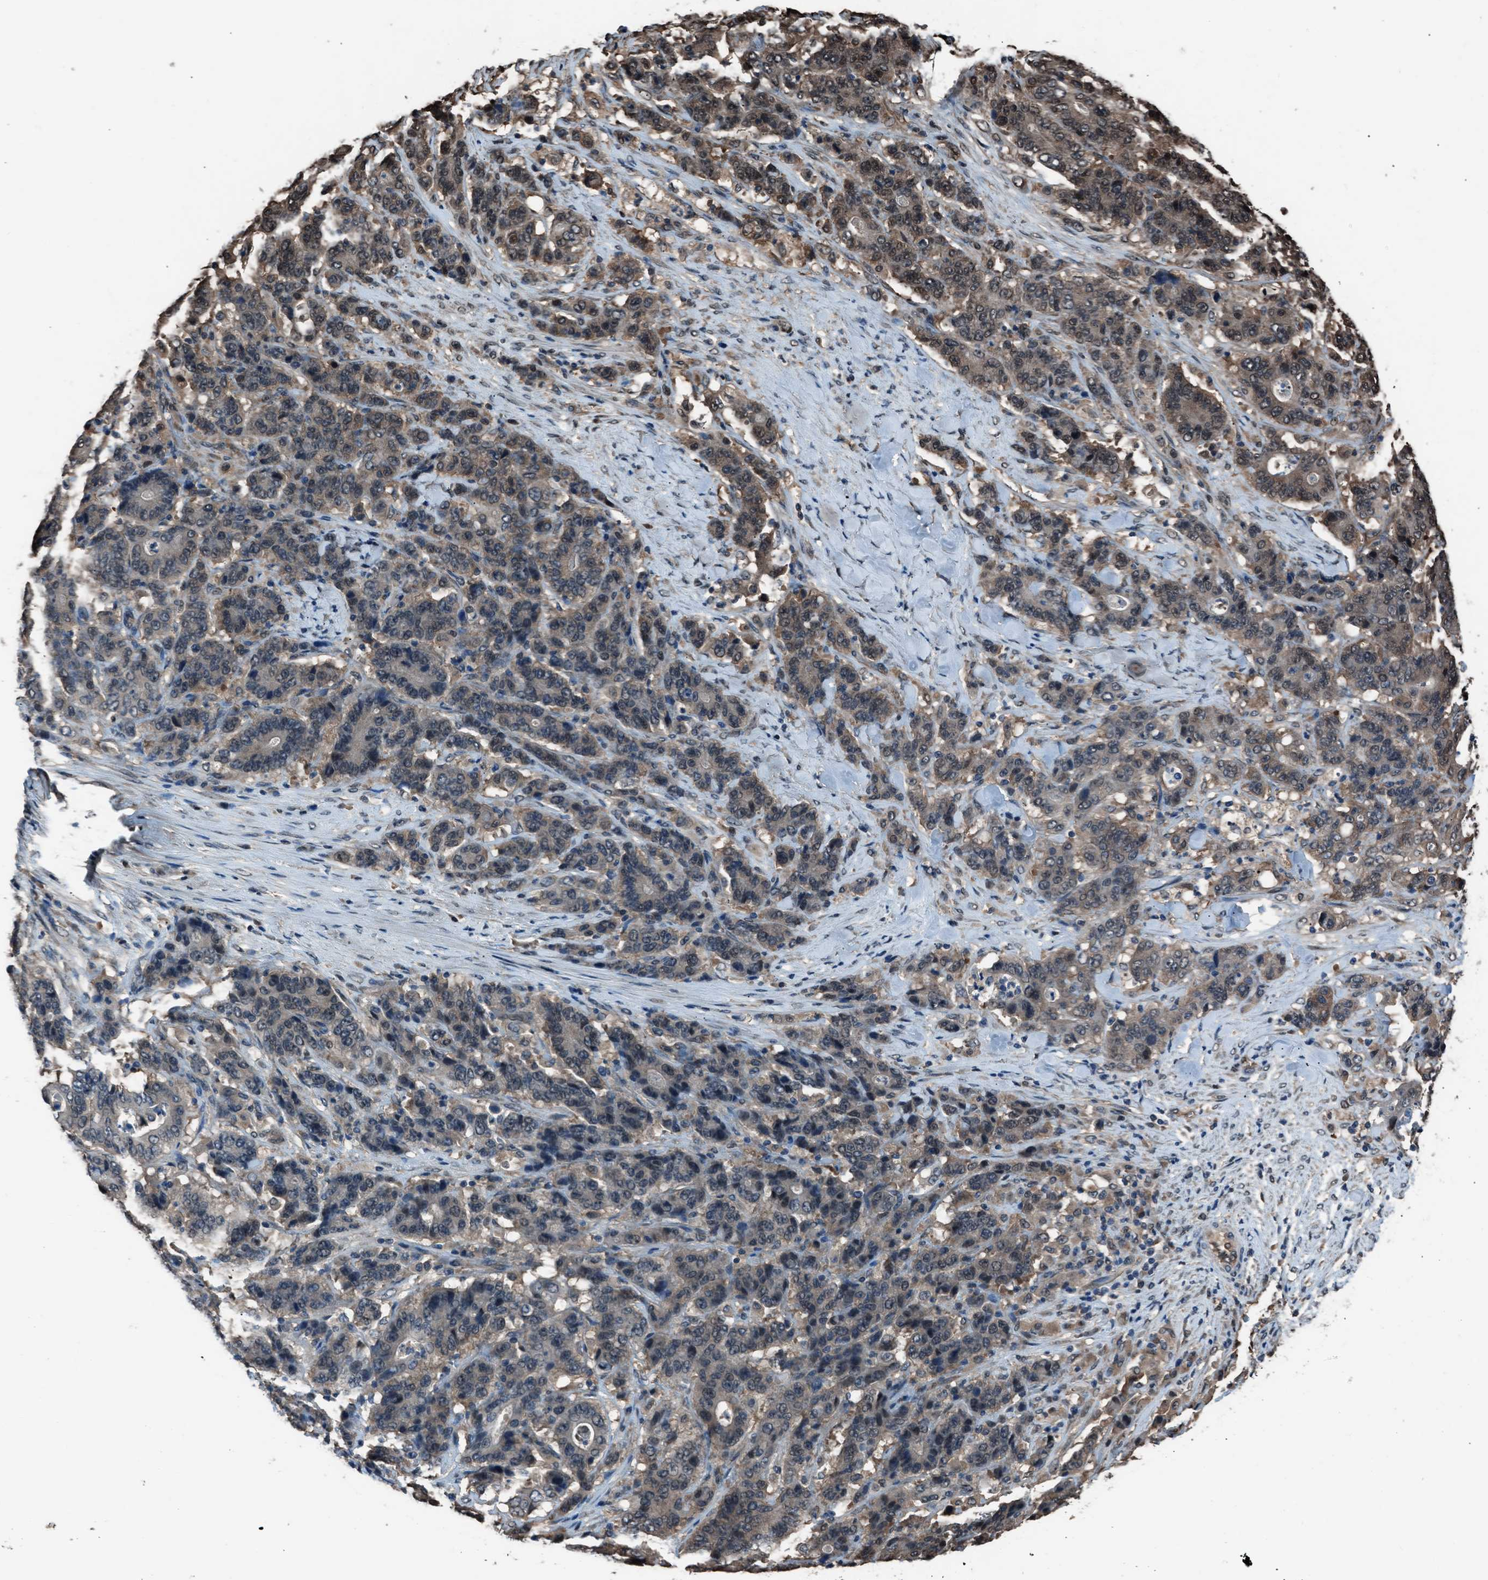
{"staining": {"intensity": "moderate", "quantity": "25%-75%", "location": "cytoplasmic/membranous,nuclear"}, "tissue": "stomach cancer", "cell_type": "Tumor cells", "image_type": "cancer", "snomed": [{"axis": "morphology", "description": "Adenocarcinoma, NOS"}, {"axis": "topography", "description": "Stomach"}], "caption": "Immunohistochemistry (IHC) of stomach adenocarcinoma reveals medium levels of moderate cytoplasmic/membranous and nuclear staining in about 25%-75% of tumor cells.", "gene": "YWHAG", "patient": {"sex": "female", "age": 73}}